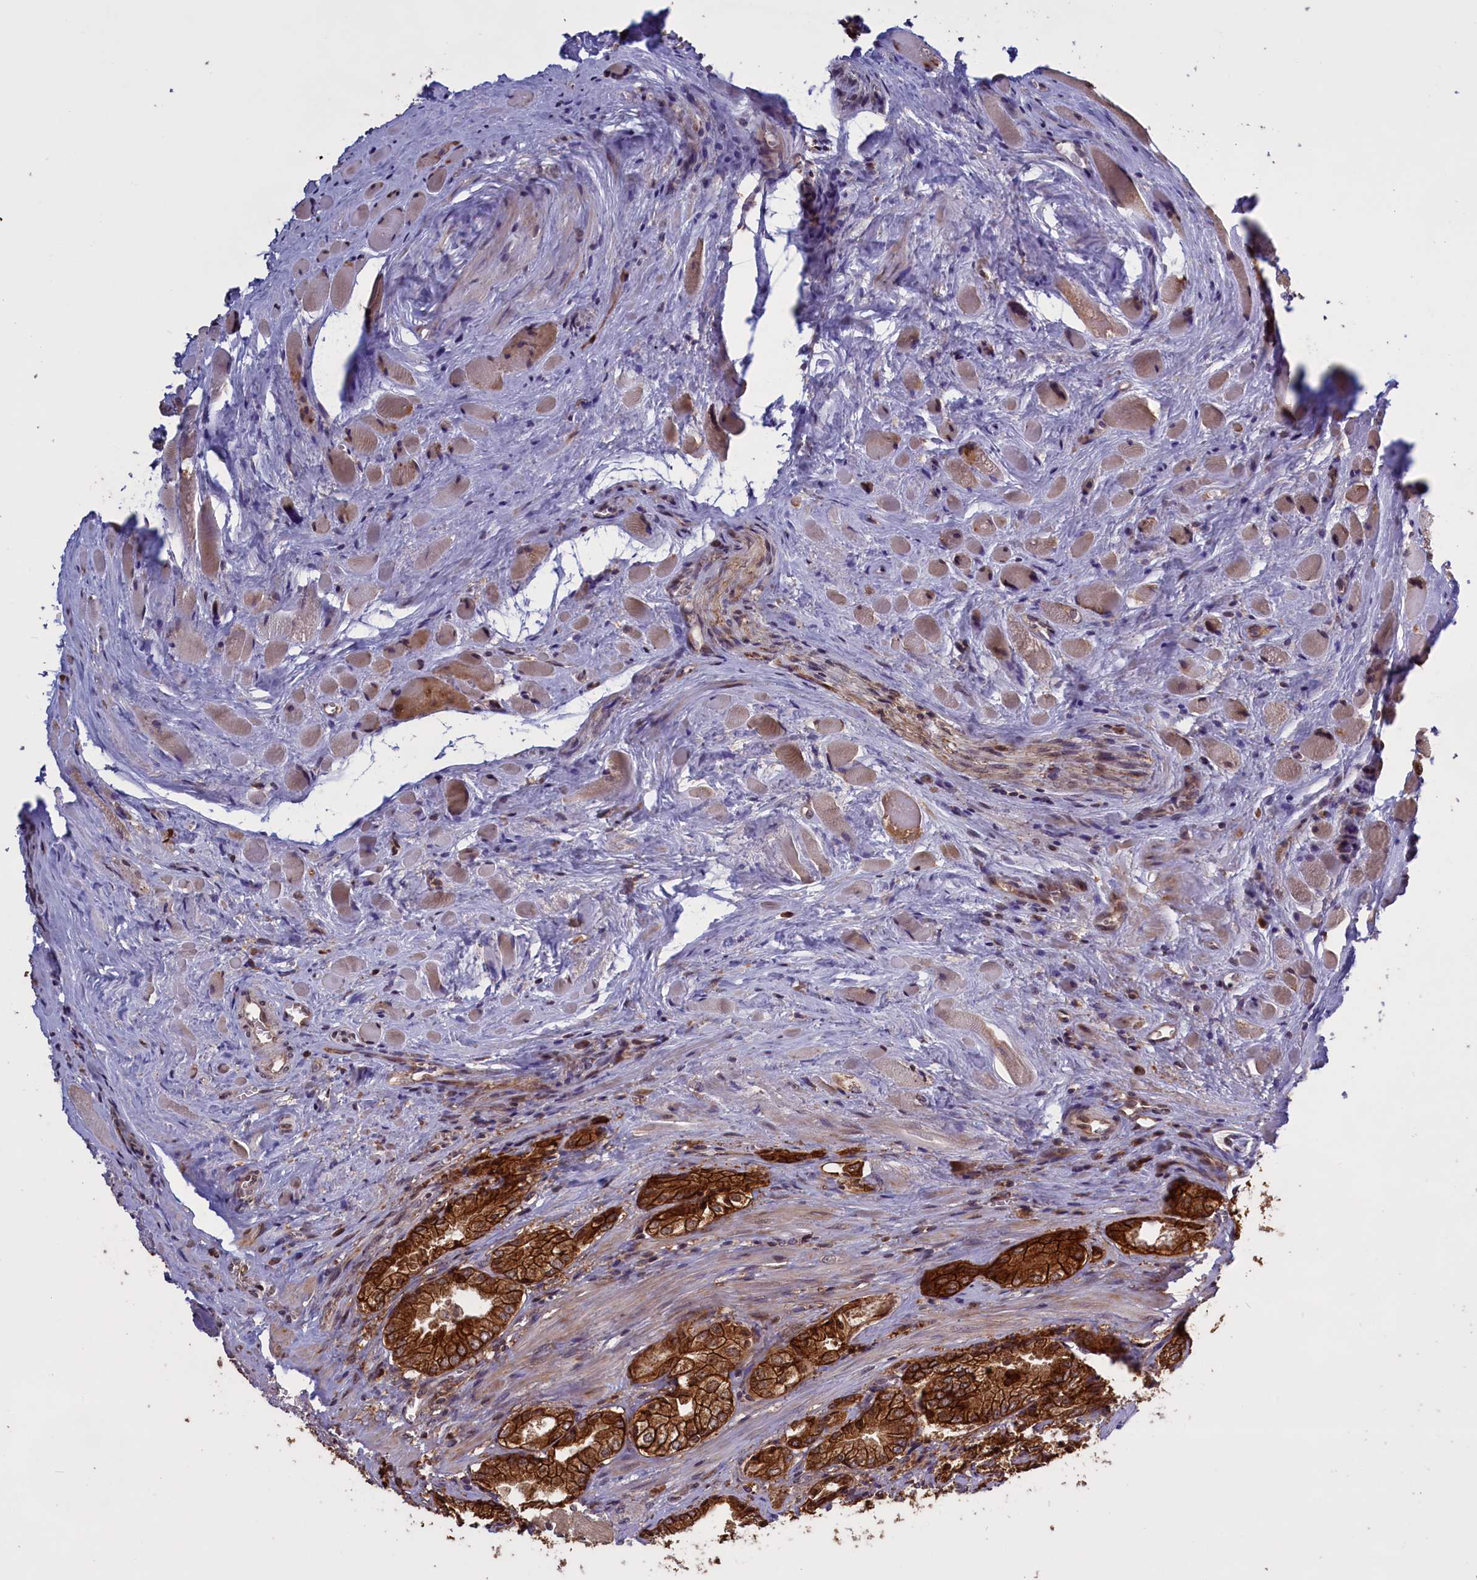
{"staining": {"intensity": "strong", "quantity": ">75%", "location": "cytoplasmic/membranous"}, "tissue": "prostate cancer", "cell_type": "Tumor cells", "image_type": "cancer", "snomed": [{"axis": "morphology", "description": "Adenocarcinoma, Low grade"}, {"axis": "topography", "description": "Prostate"}], "caption": "Immunohistochemistry (IHC) of low-grade adenocarcinoma (prostate) demonstrates high levels of strong cytoplasmic/membranous positivity in about >75% of tumor cells. (IHC, brightfield microscopy, high magnification).", "gene": "DENND1B", "patient": {"sex": "male", "age": 60}}